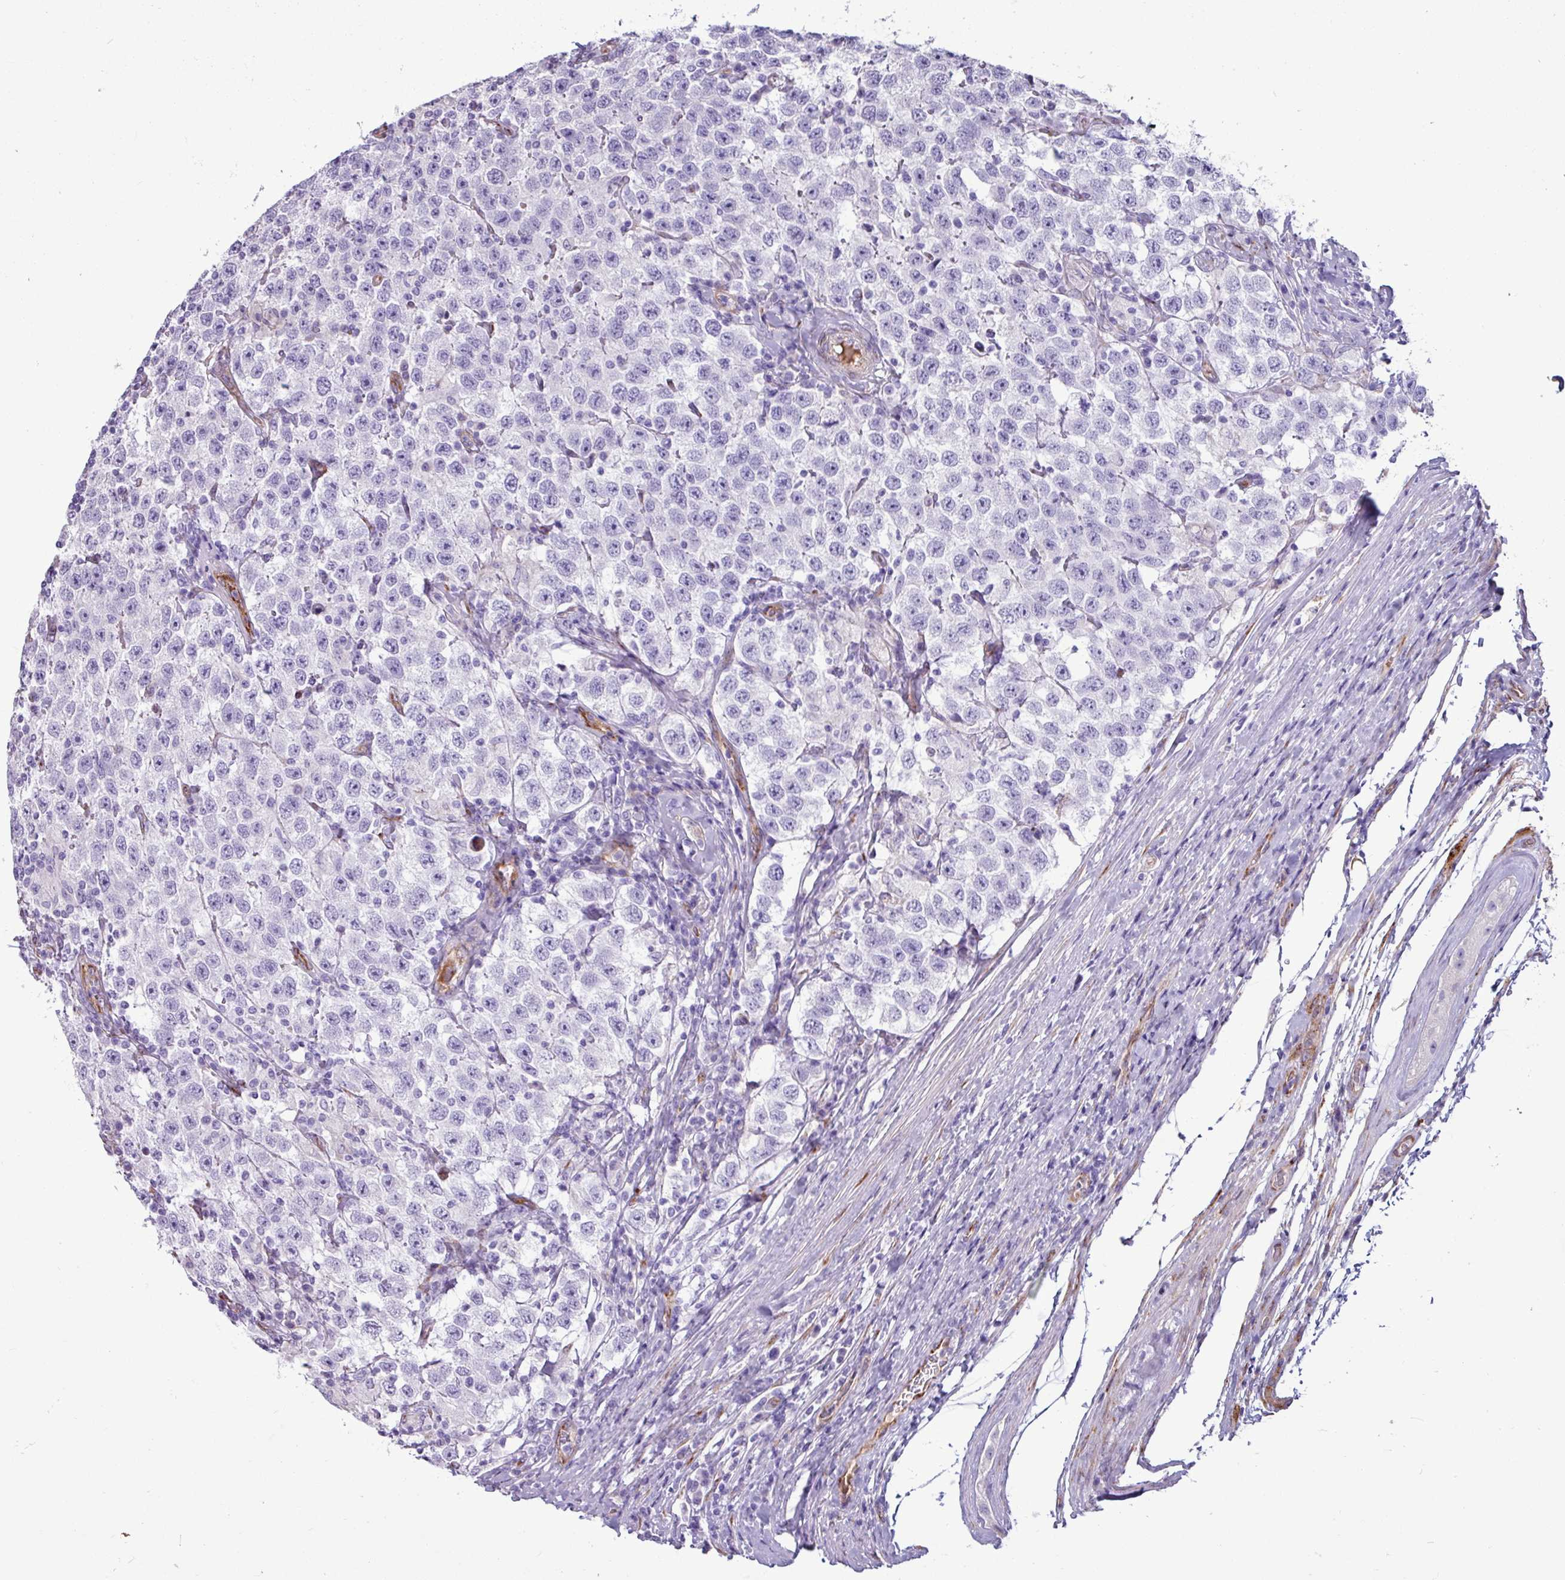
{"staining": {"intensity": "negative", "quantity": "none", "location": "none"}, "tissue": "testis cancer", "cell_type": "Tumor cells", "image_type": "cancer", "snomed": [{"axis": "morphology", "description": "Seminoma, NOS"}, {"axis": "topography", "description": "Testis"}], "caption": "Protein analysis of testis cancer (seminoma) demonstrates no significant staining in tumor cells.", "gene": "PPP1R35", "patient": {"sex": "male", "age": 41}}